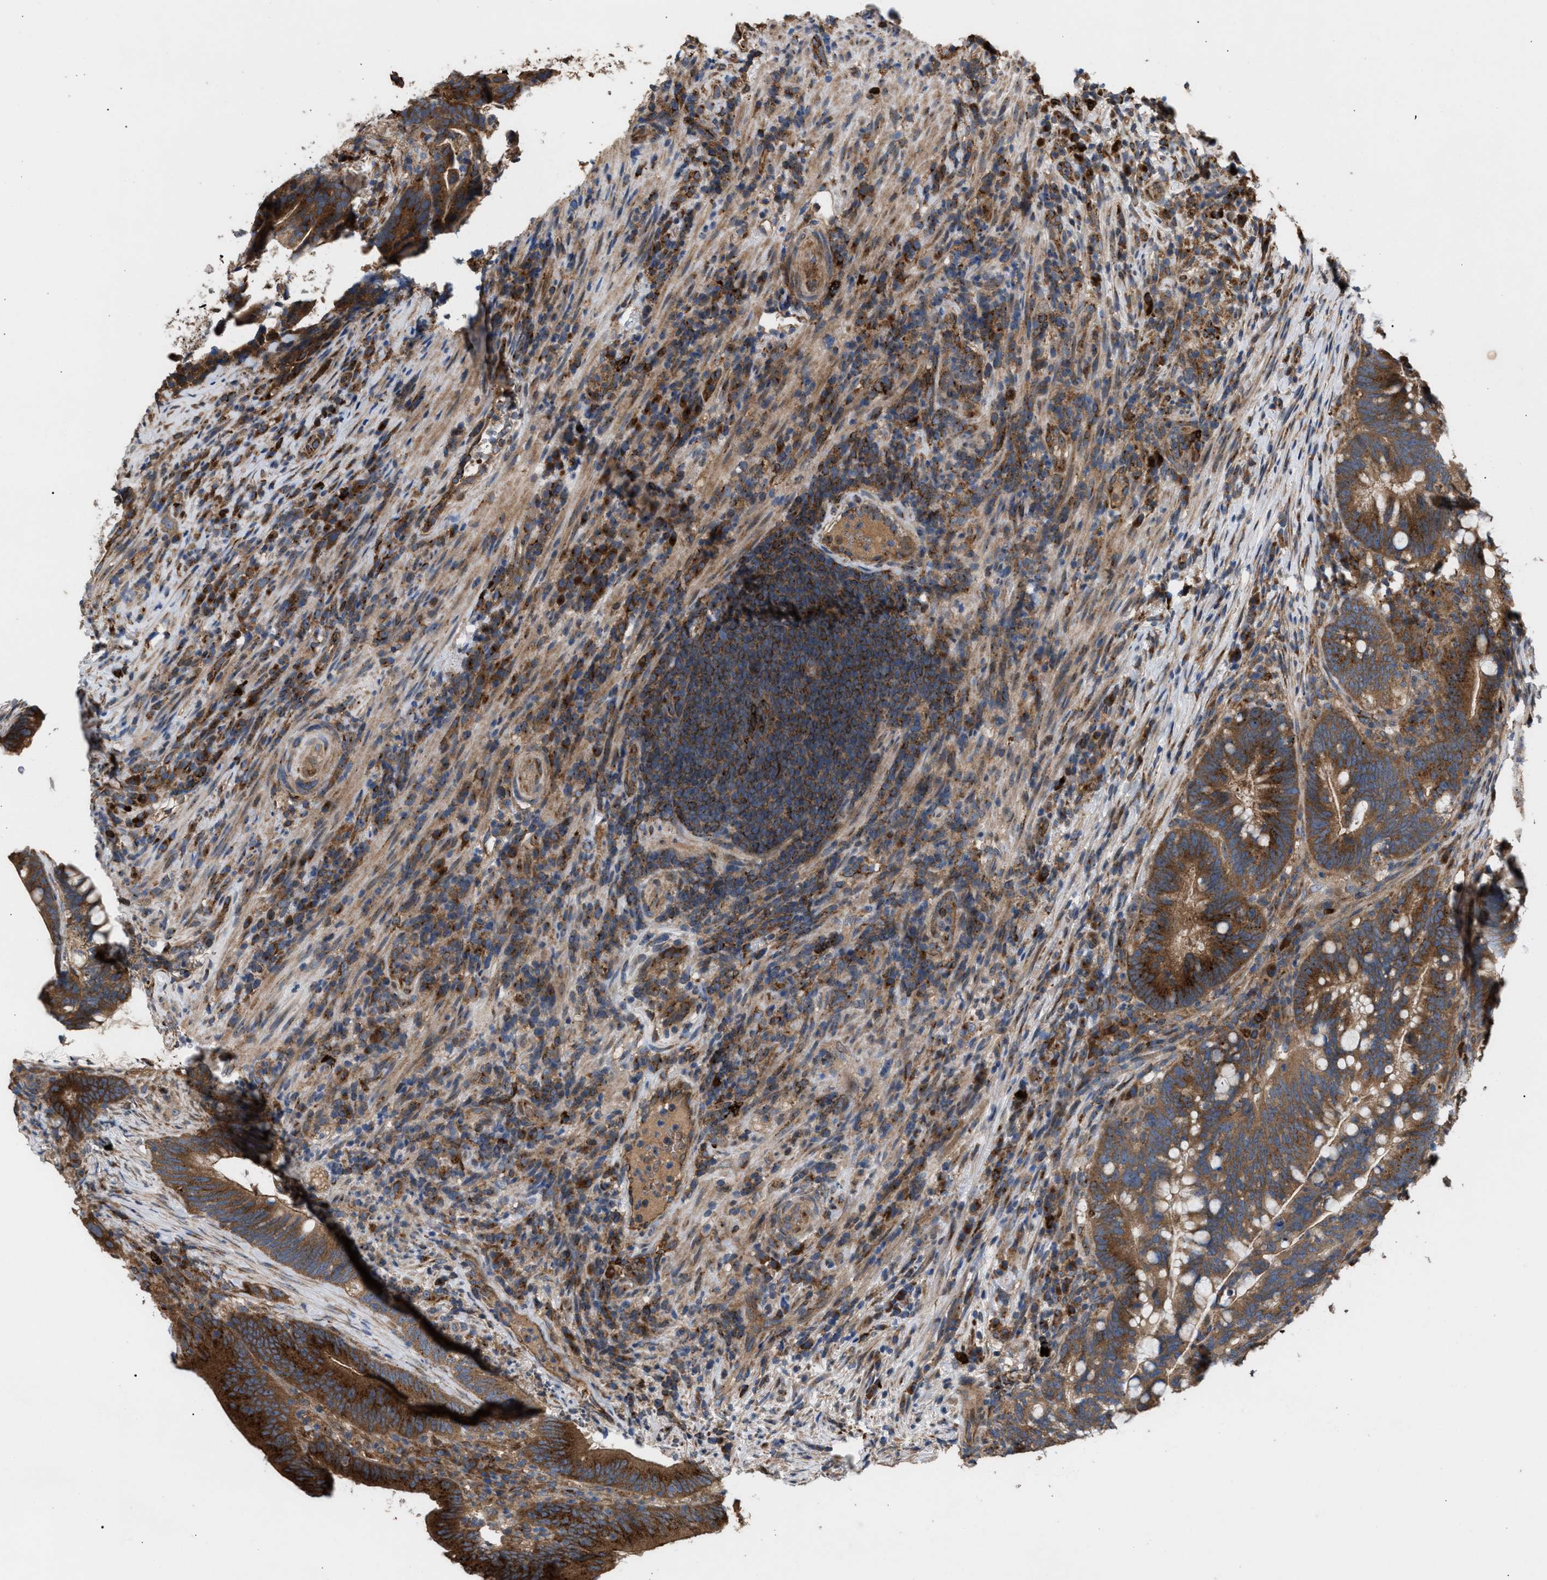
{"staining": {"intensity": "moderate", "quantity": ">75%", "location": "cytoplasmic/membranous"}, "tissue": "colorectal cancer", "cell_type": "Tumor cells", "image_type": "cancer", "snomed": [{"axis": "morphology", "description": "Adenocarcinoma, NOS"}, {"axis": "topography", "description": "Colon"}], "caption": "Approximately >75% of tumor cells in human colorectal adenocarcinoma display moderate cytoplasmic/membranous protein staining as visualized by brown immunohistochemical staining.", "gene": "GCC1", "patient": {"sex": "female", "age": 66}}